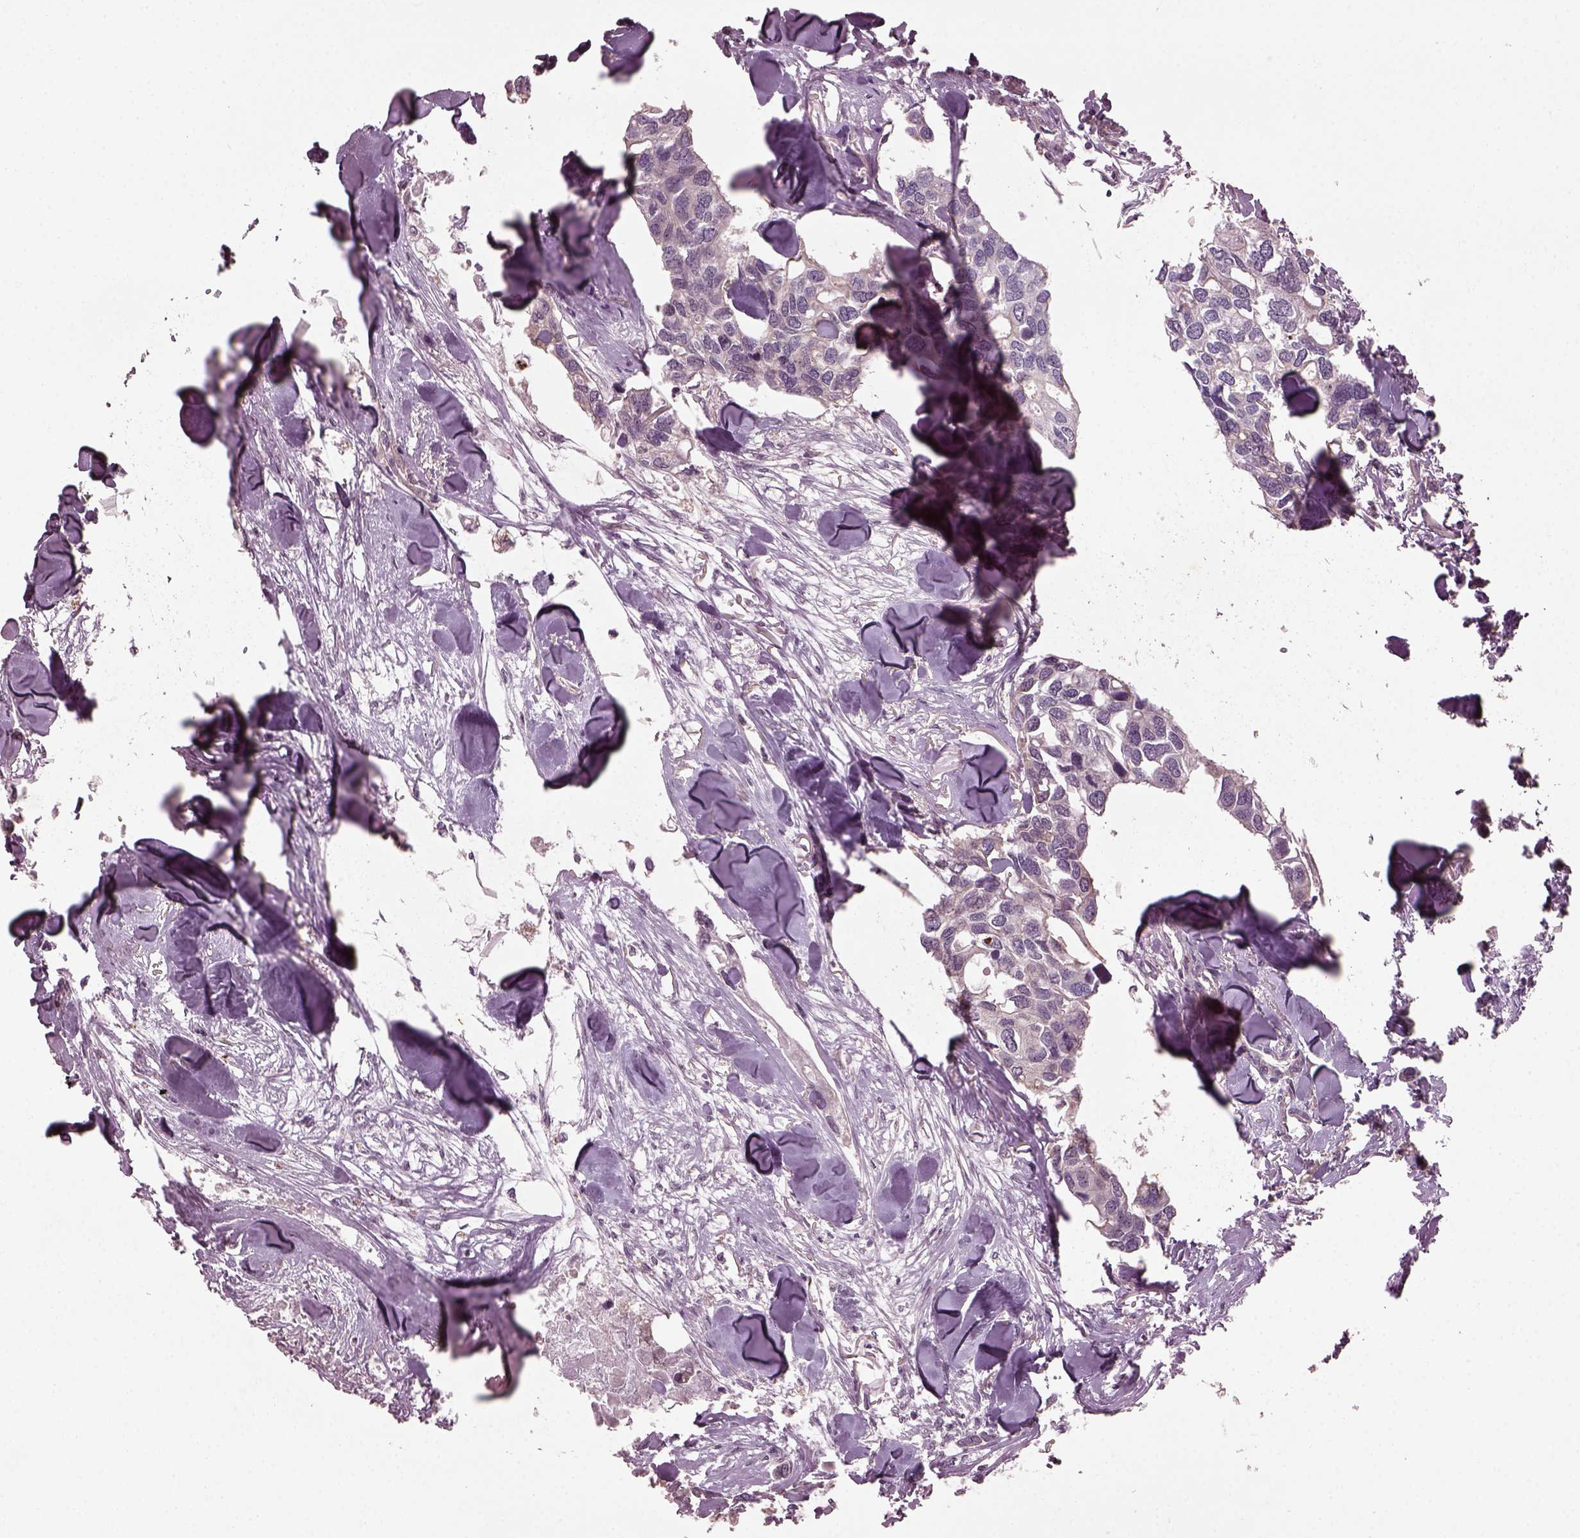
{"staining": {"intensity": "negative", "quantity": "none", "location": "none"}, "tissue": "breast cancer", "cell_type": "Tumor cells", "image_type": "cancer", "snomed": [{"axis": "morphology", "description": "Duct carcinoma"}, {"axis": "topography", "description": "Breast"}], "caption": "Tumor cells are negative for protein expression in human infiltrating ductal carcinoma (breast).", "gene": "GNRH1", "patient": {"sex": "female", "age": 83}}